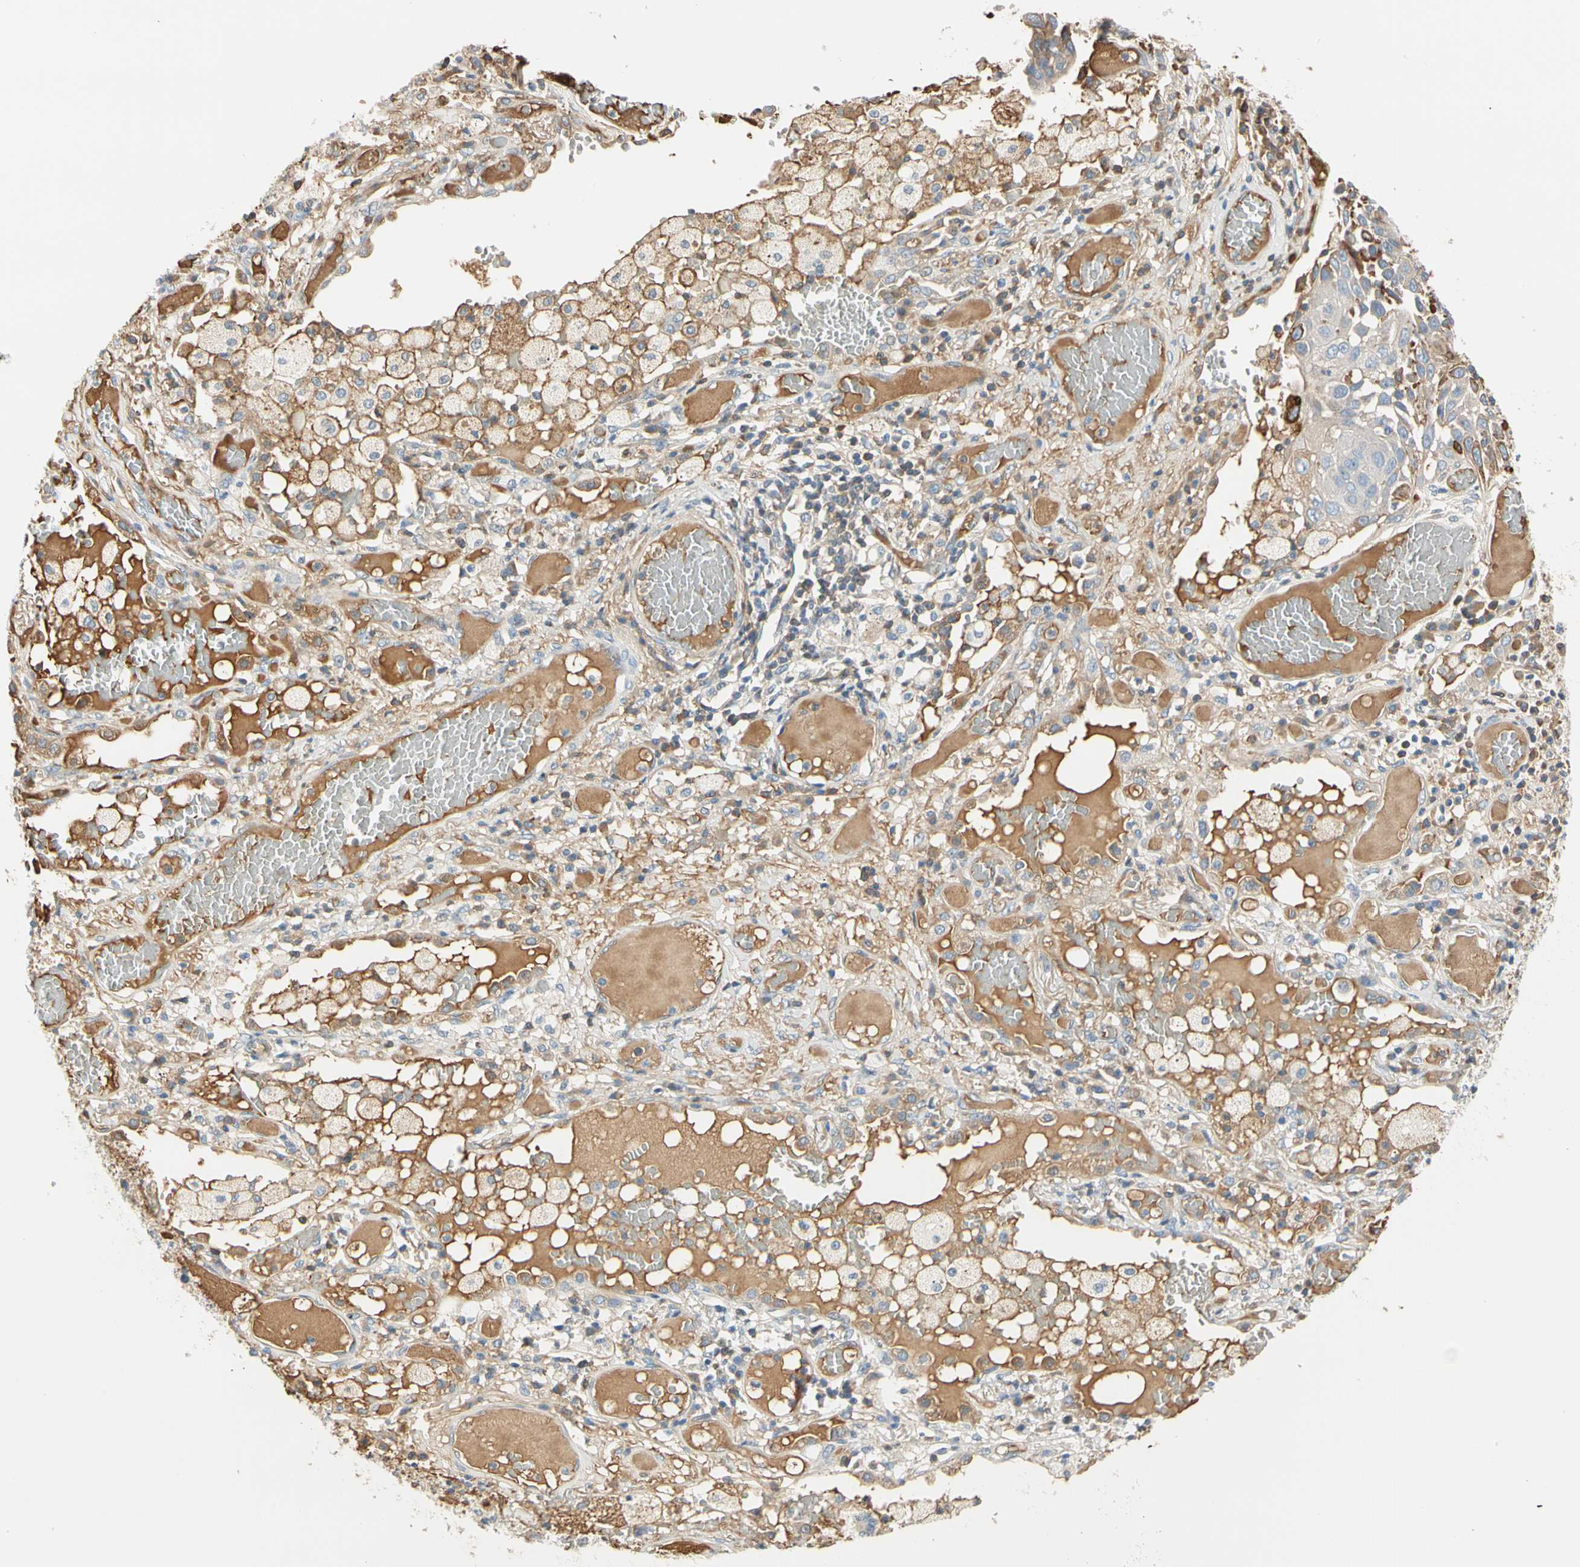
{"staining": {"intensity": "strong", "quantity": "25%-75%", "location": "cytoplasmic/membranous"}, "tissue": "lung cancer", "cell_type": "Tumor cells", "image_type": "cancer", "snomed": [{"axis": "morphology", "description": "Squamous cell carcinoma, NOS"}, {"axis": "topography", "description": "Lung"}], "caption": "Tumor cells reveal high levels of strong cytoplasmic/membranous positivity in about 25%-75% of cells in lung cancer.", "gene": "LAMB3", "patient": {"sex": "male", "age": 71}}